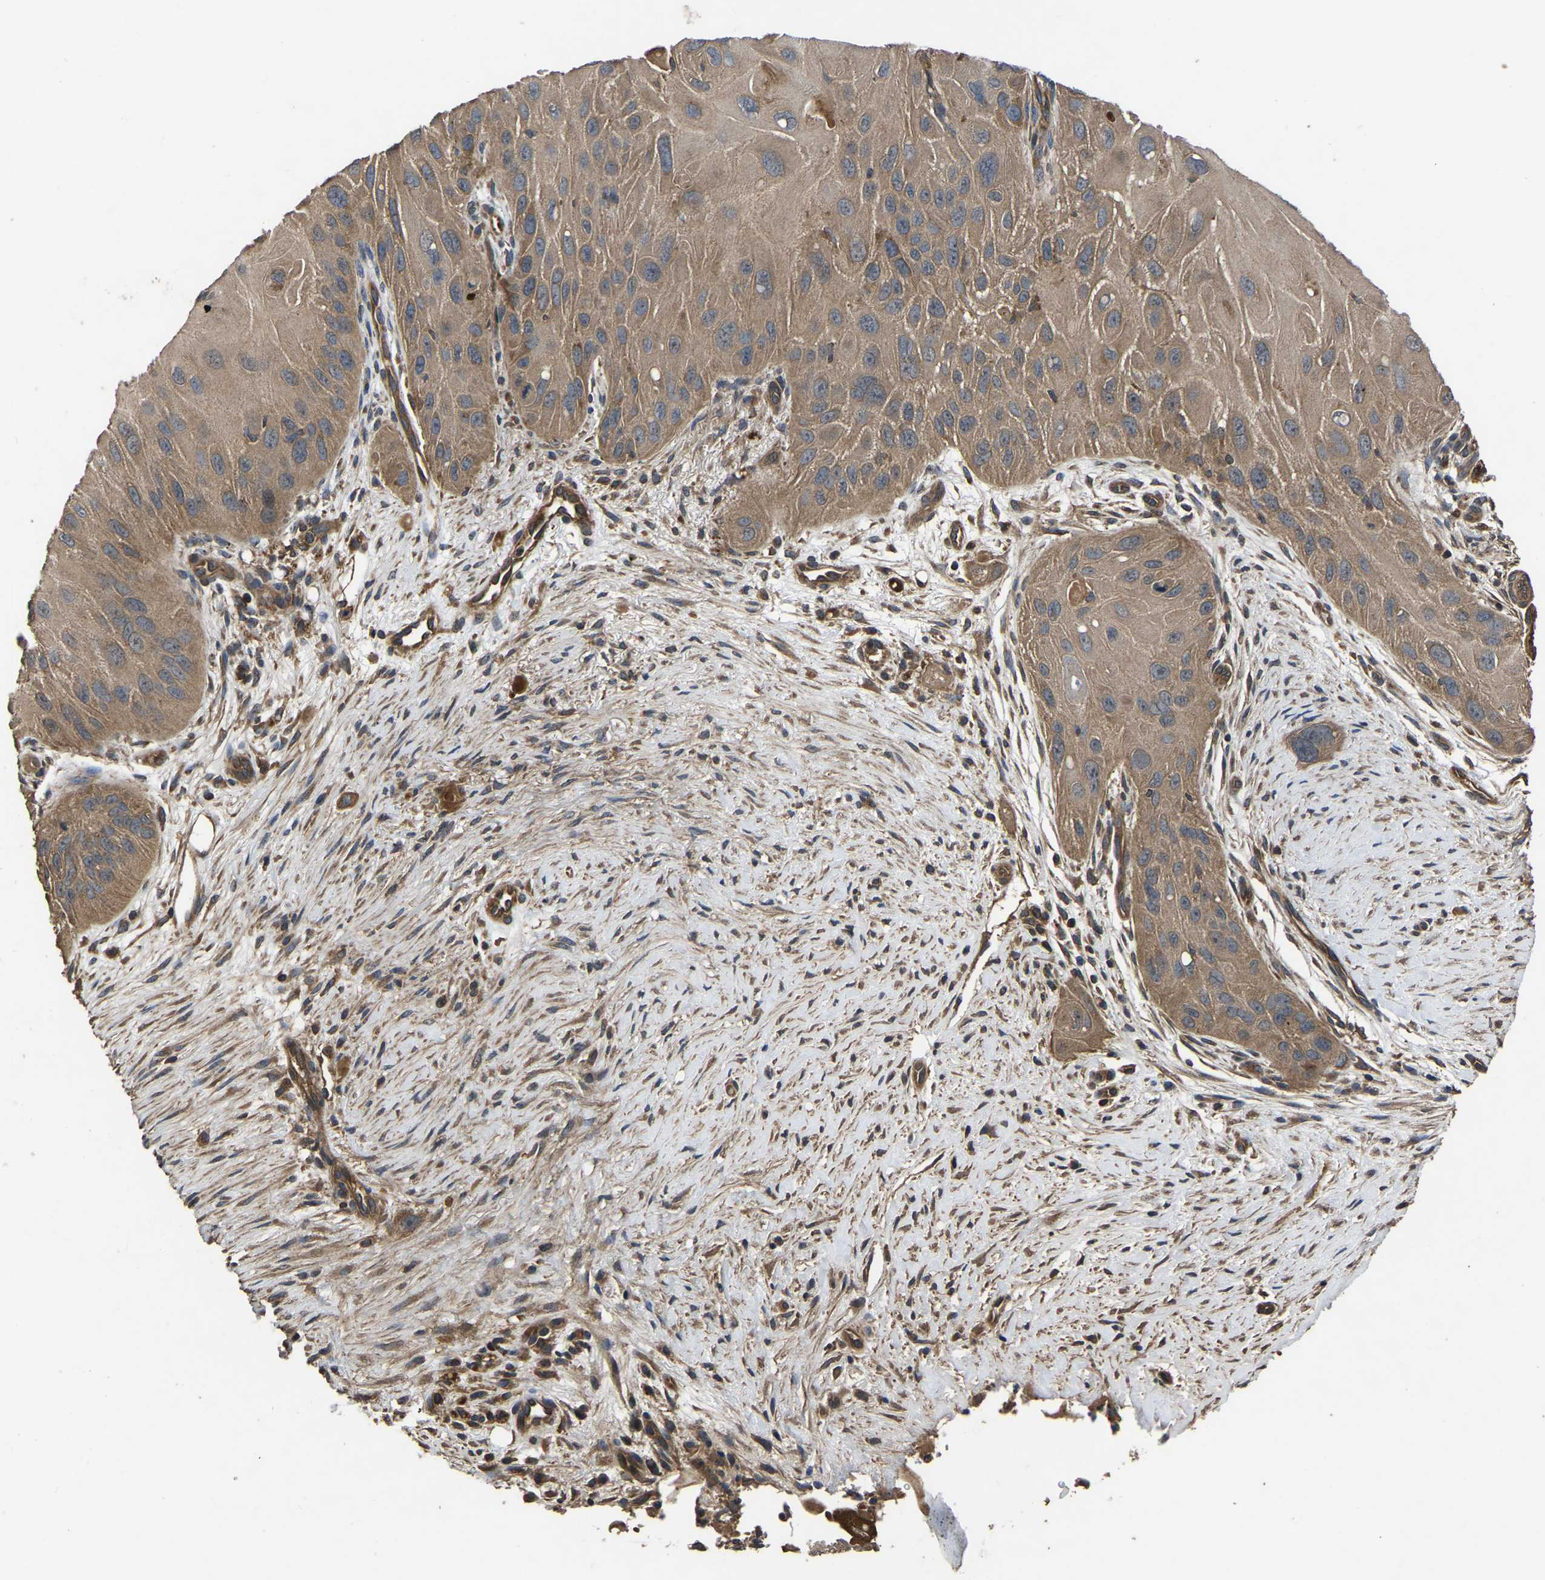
{"staining": {"intensity": "moderate", "quantity": ">75%", "location": "cytoplasmic/membranous"}, "tissue": "skin cancer", "cell_type": "Tumor cells", "image_type": "cancer", "snomed": [{"axis": "morphology", "description": "Squamous cell carcinoma, NOS"}, {"axis": "topography", "description": "Skin"}], "caption": "Human skin squamous cell carcinoma stained with a brown dye reveals moderate cytoplasmic/membranous positive expression in about >75% of tumor cells.", "gene": "CRYZL1", "patient": {"sex": "female", "age": 77}}